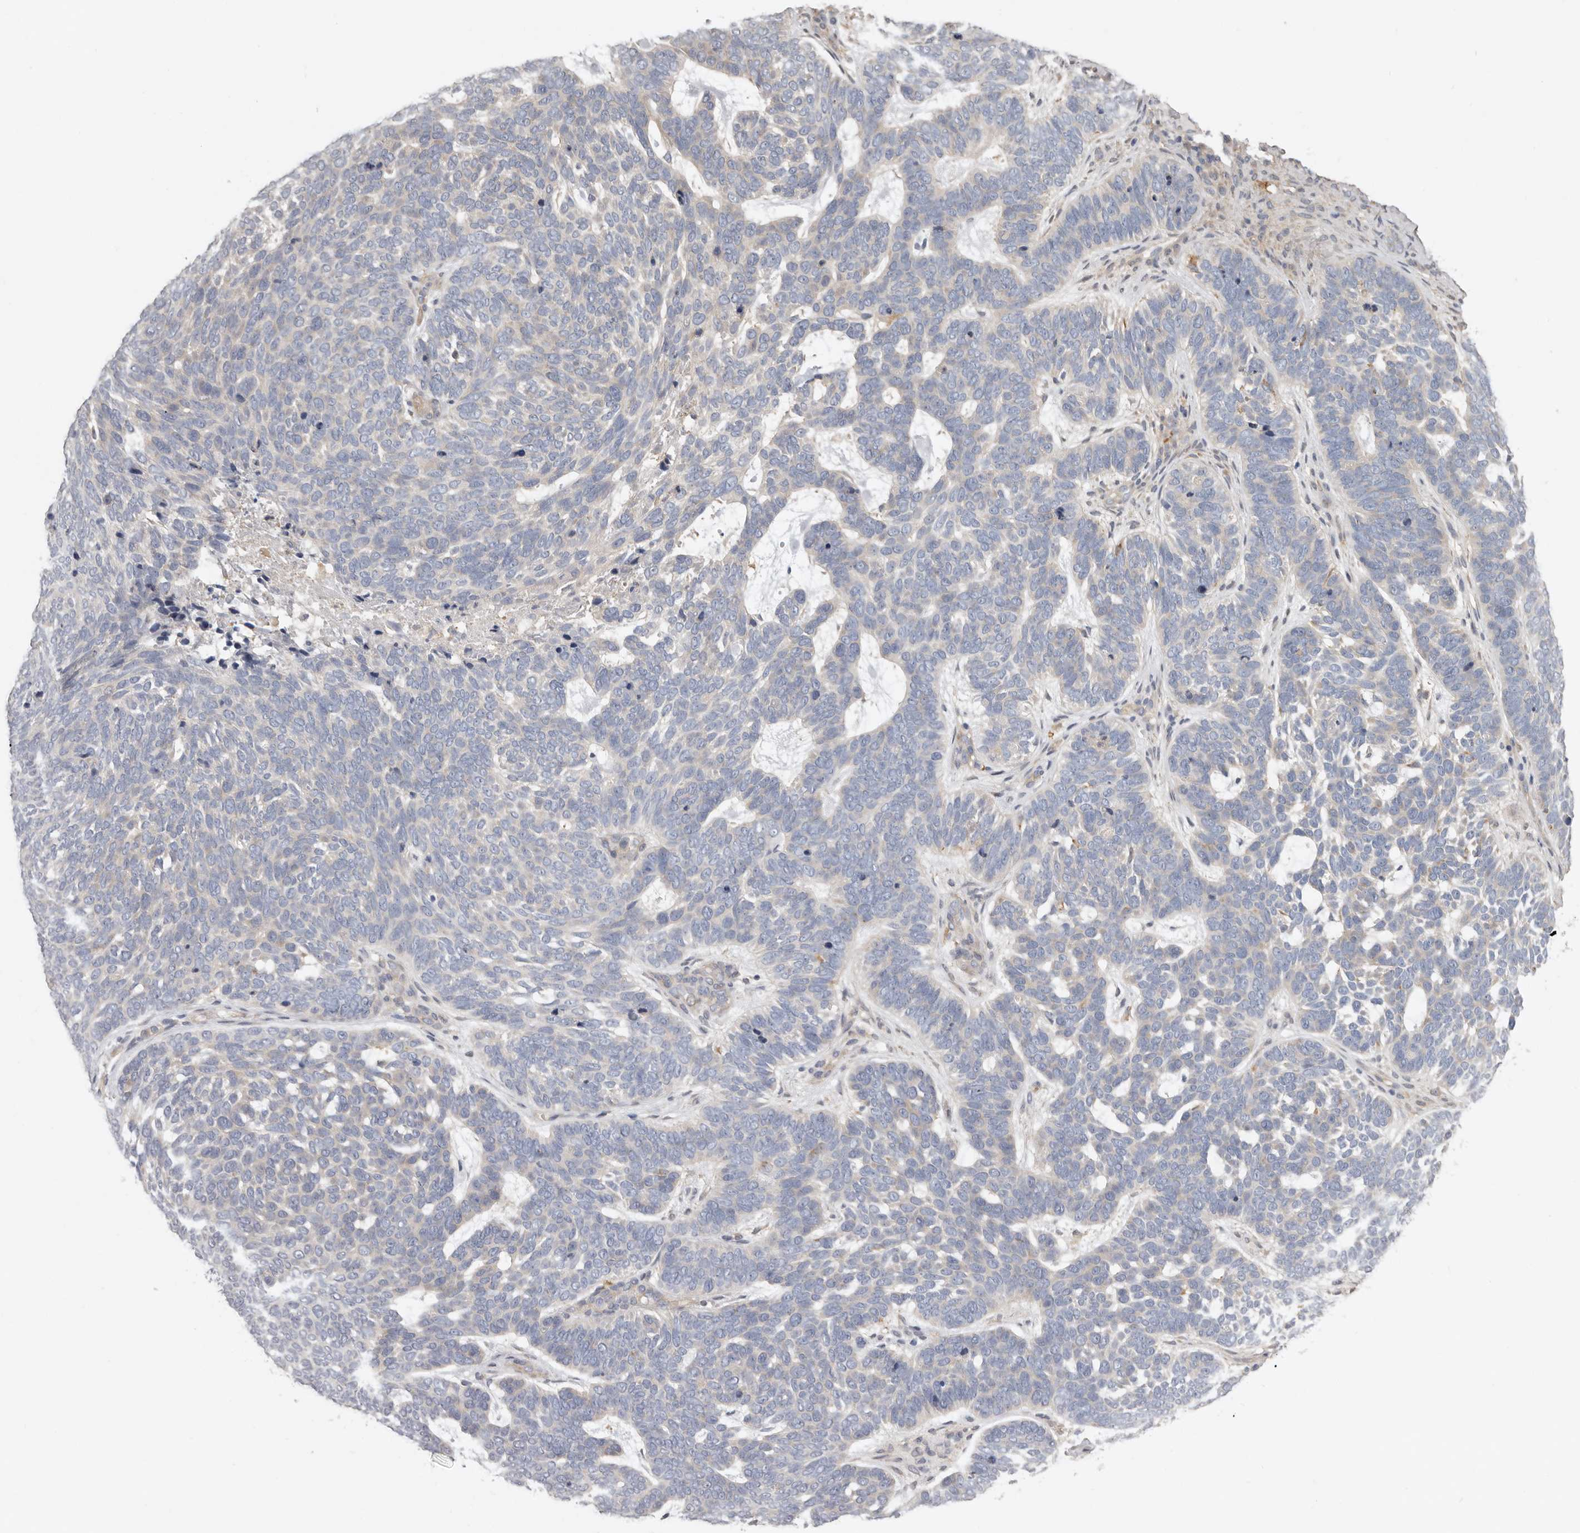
{"staining": {"intensity": "negative", "quantity": "none", "location": "none"}, "tissue": "skin cancer", "cell_type": "Tumor cells", "image_type": "cancer", "snomed": [{"axis": "morphology", "description": "Basal cell carcinoma"}, {"axis": "topography", "description": "Skin"}], "caption": "DAB immunohistochemical staining of human skin basal cell carcinoma demonstrates no significant staining in tumor cells.", "gene": "MSRB2", "patient": {"sex": "female", "age": 85}}